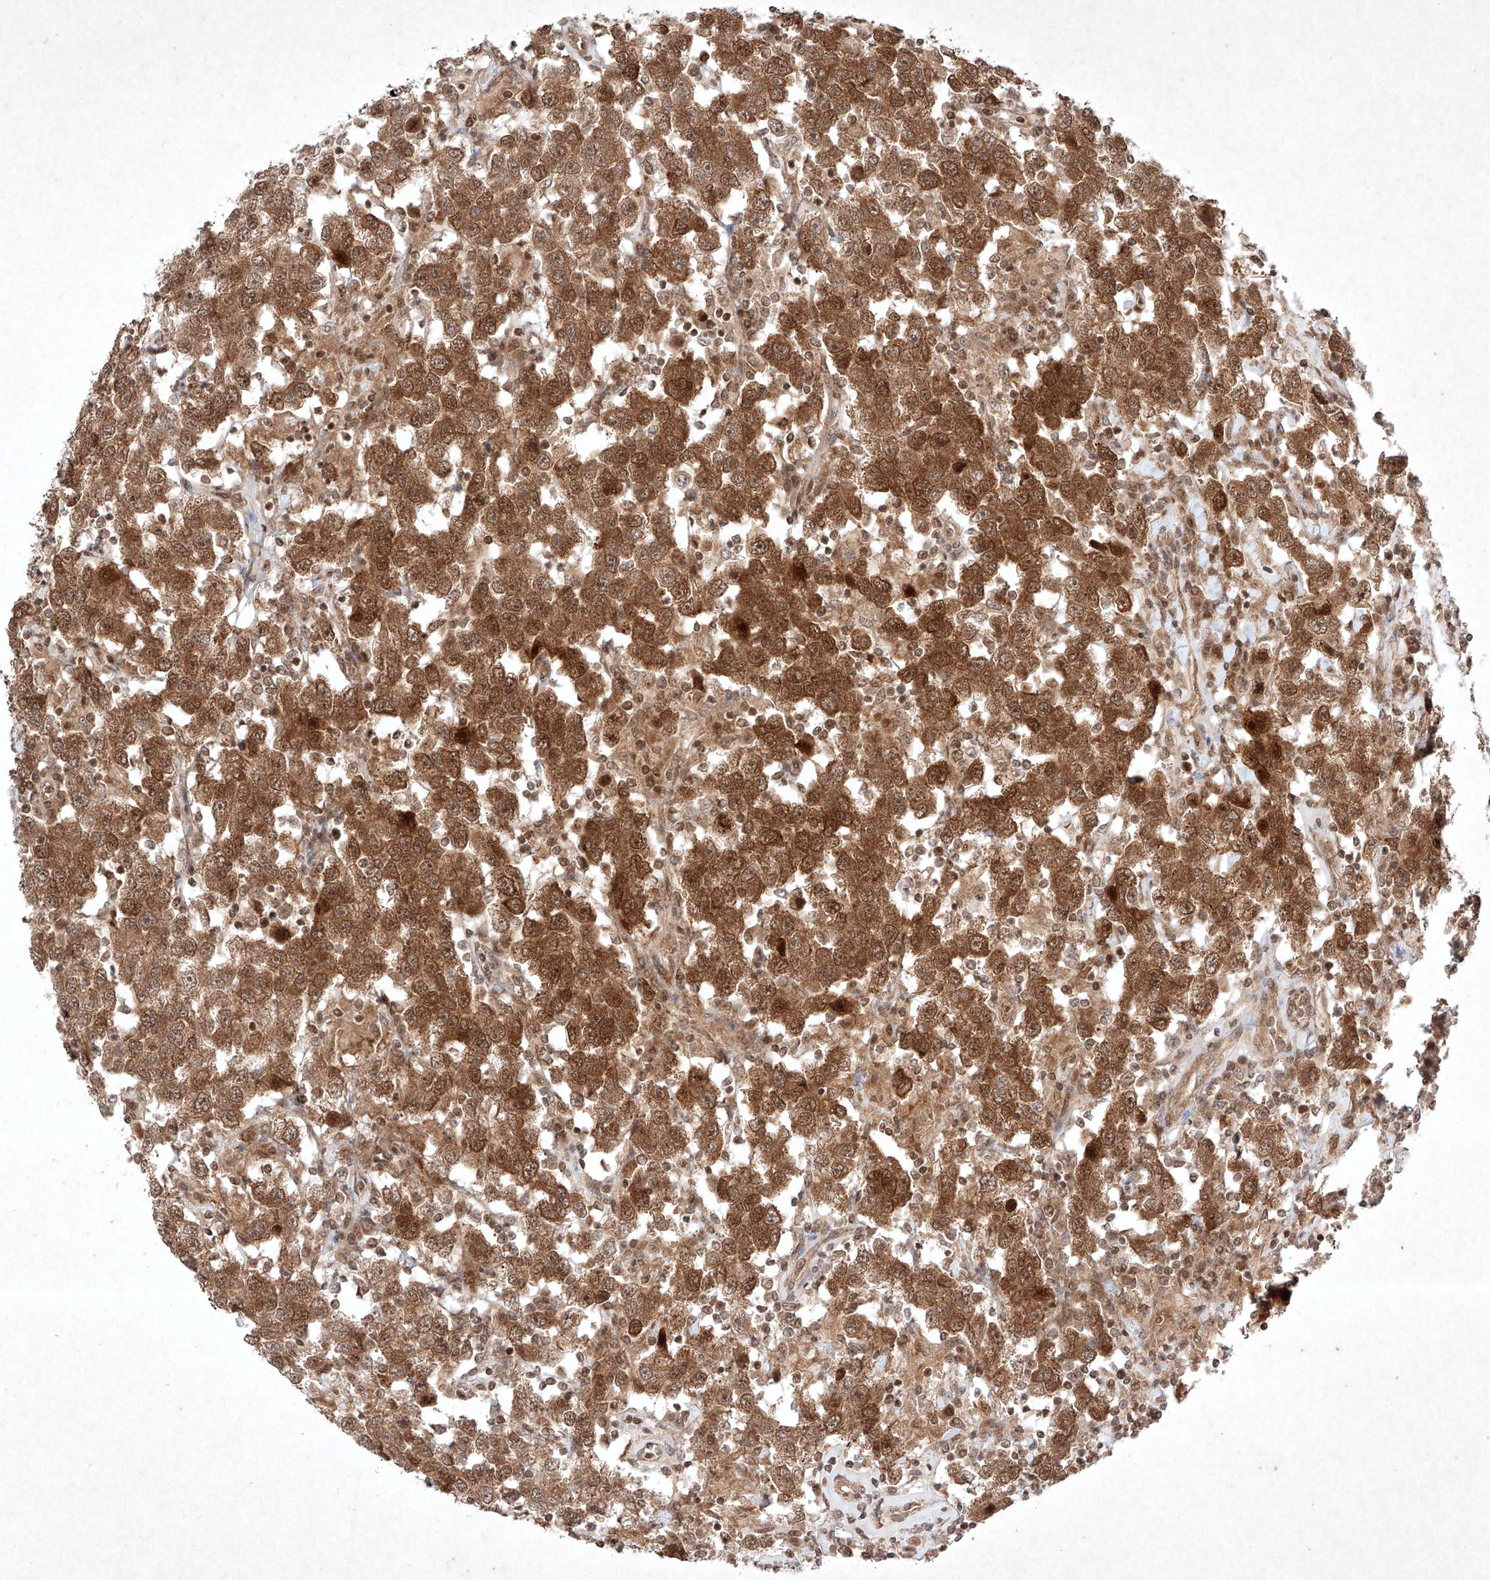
{"staining": {"intensity": "moderate", "quantity": ">75%", "location": "cytoplasmic/membranous,nuclear"}, "tissue": "testis cancer", "cell_type": "Tumor cells", "image_type": "cancer", "snomed": [{"axis": "morphology", "description": "Seminoma, NOS"}, {"axis": "topography", "description": "Testis"}], "caption": "A micrograph of testis cancer stained for a protein demonstrates moderate cytoplasmic/membranous and nuclear brown staining in tumor cells. (DAB = brown stain, brightfield microscopy at high magnification).", "gene": "RNF31", "patient": {"sex": "male", "age": 41}}